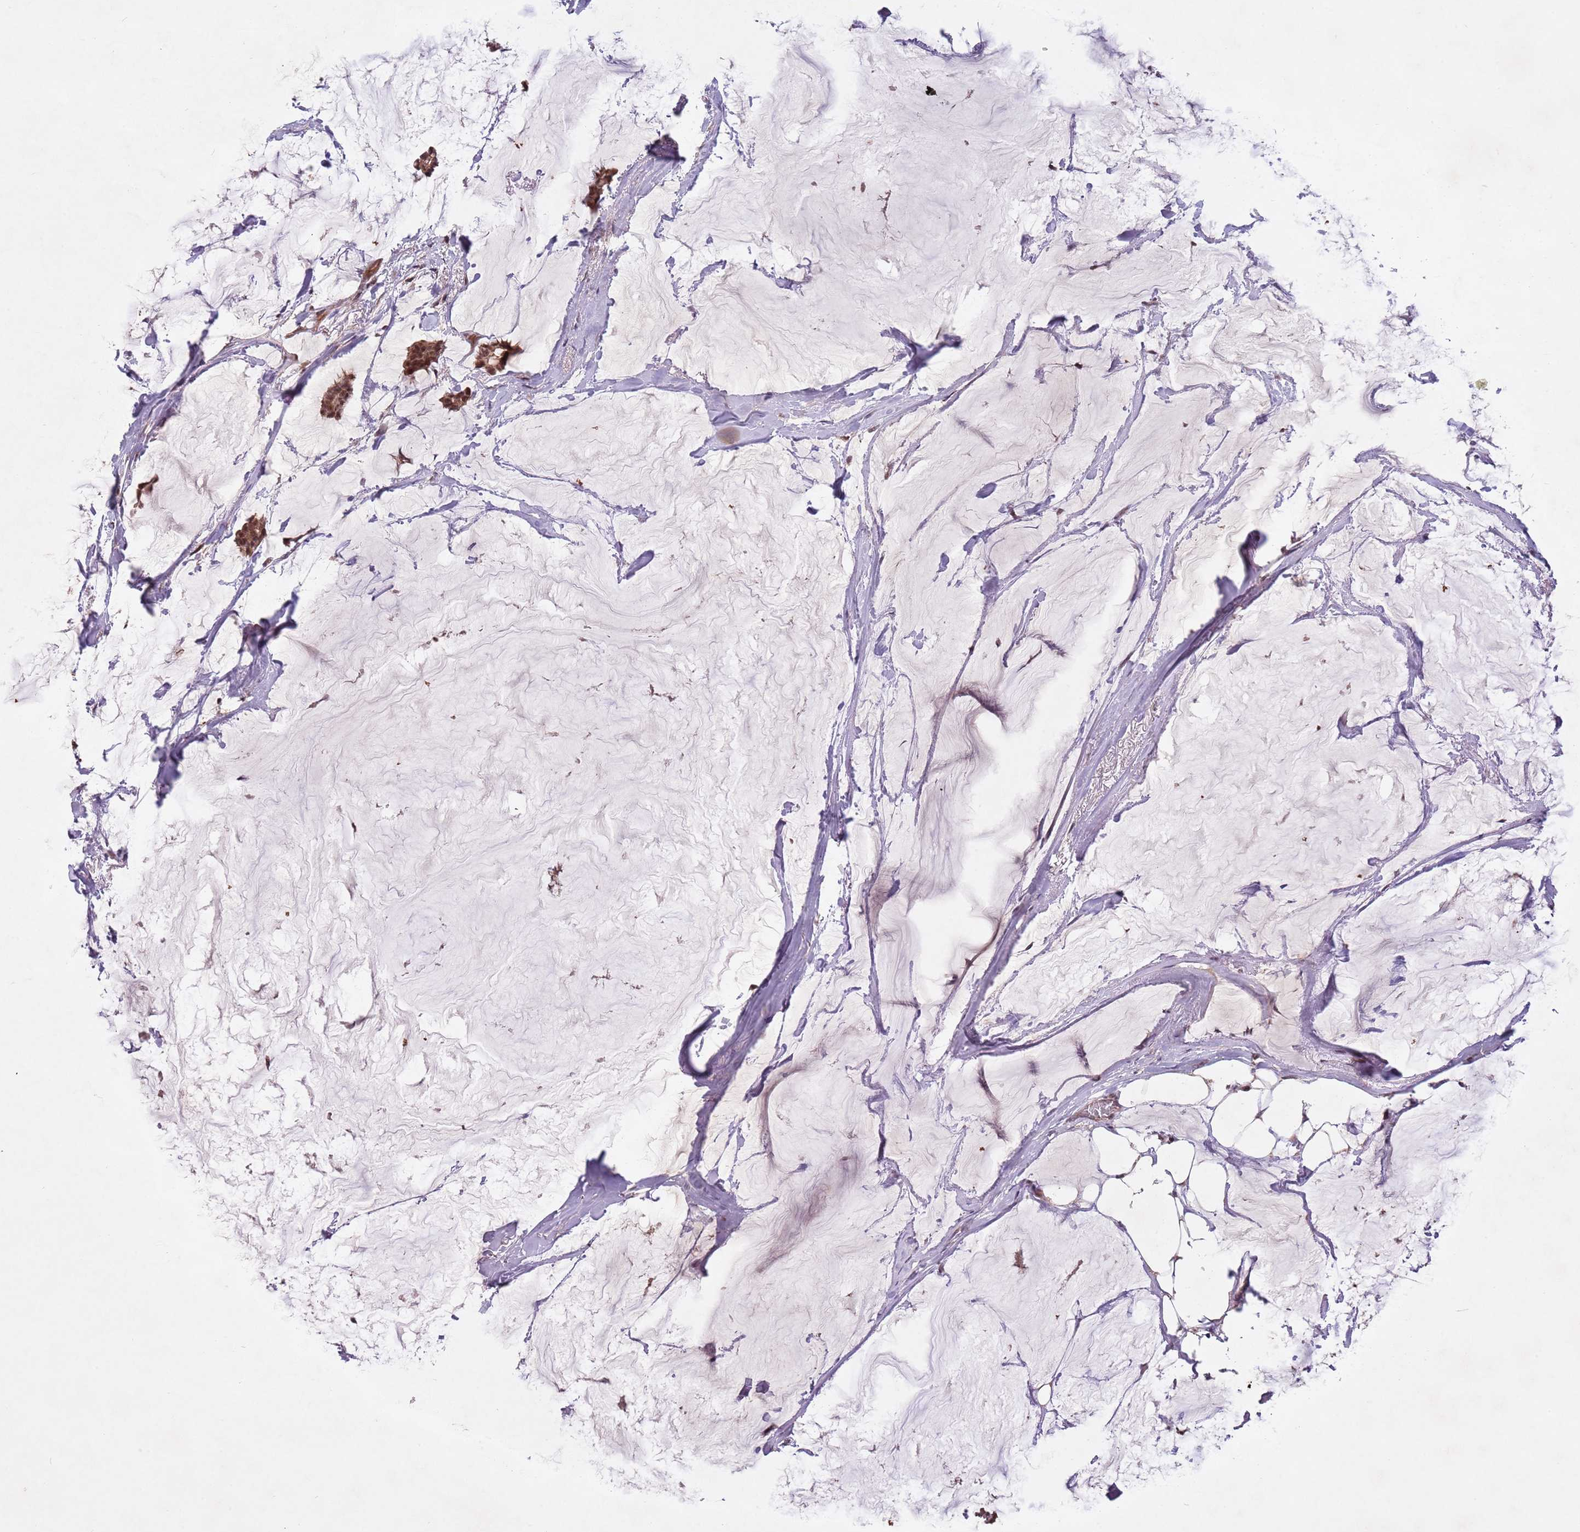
{"staining": {"intensity": "strong", "quantity": ">75%", "location": "cytoplasmic/membranous,nuclear"}, "tissue": "breast cancer", "cell_type": "Tumor cells", "image_type": "cancer", "snomed": [{"axis": "morphology", "description": "Duct carcinoma"}, {"axis": "topography", "description": "Breast"}], "caption": "Protein staining reveals strong cytoplasmic/membranous and nuclear expression in about >75% of tumor cells in breast infiltrating ductal carcinoma.", "gene": "SUDS3", "patient": {"sex": "female", "age": 93}}